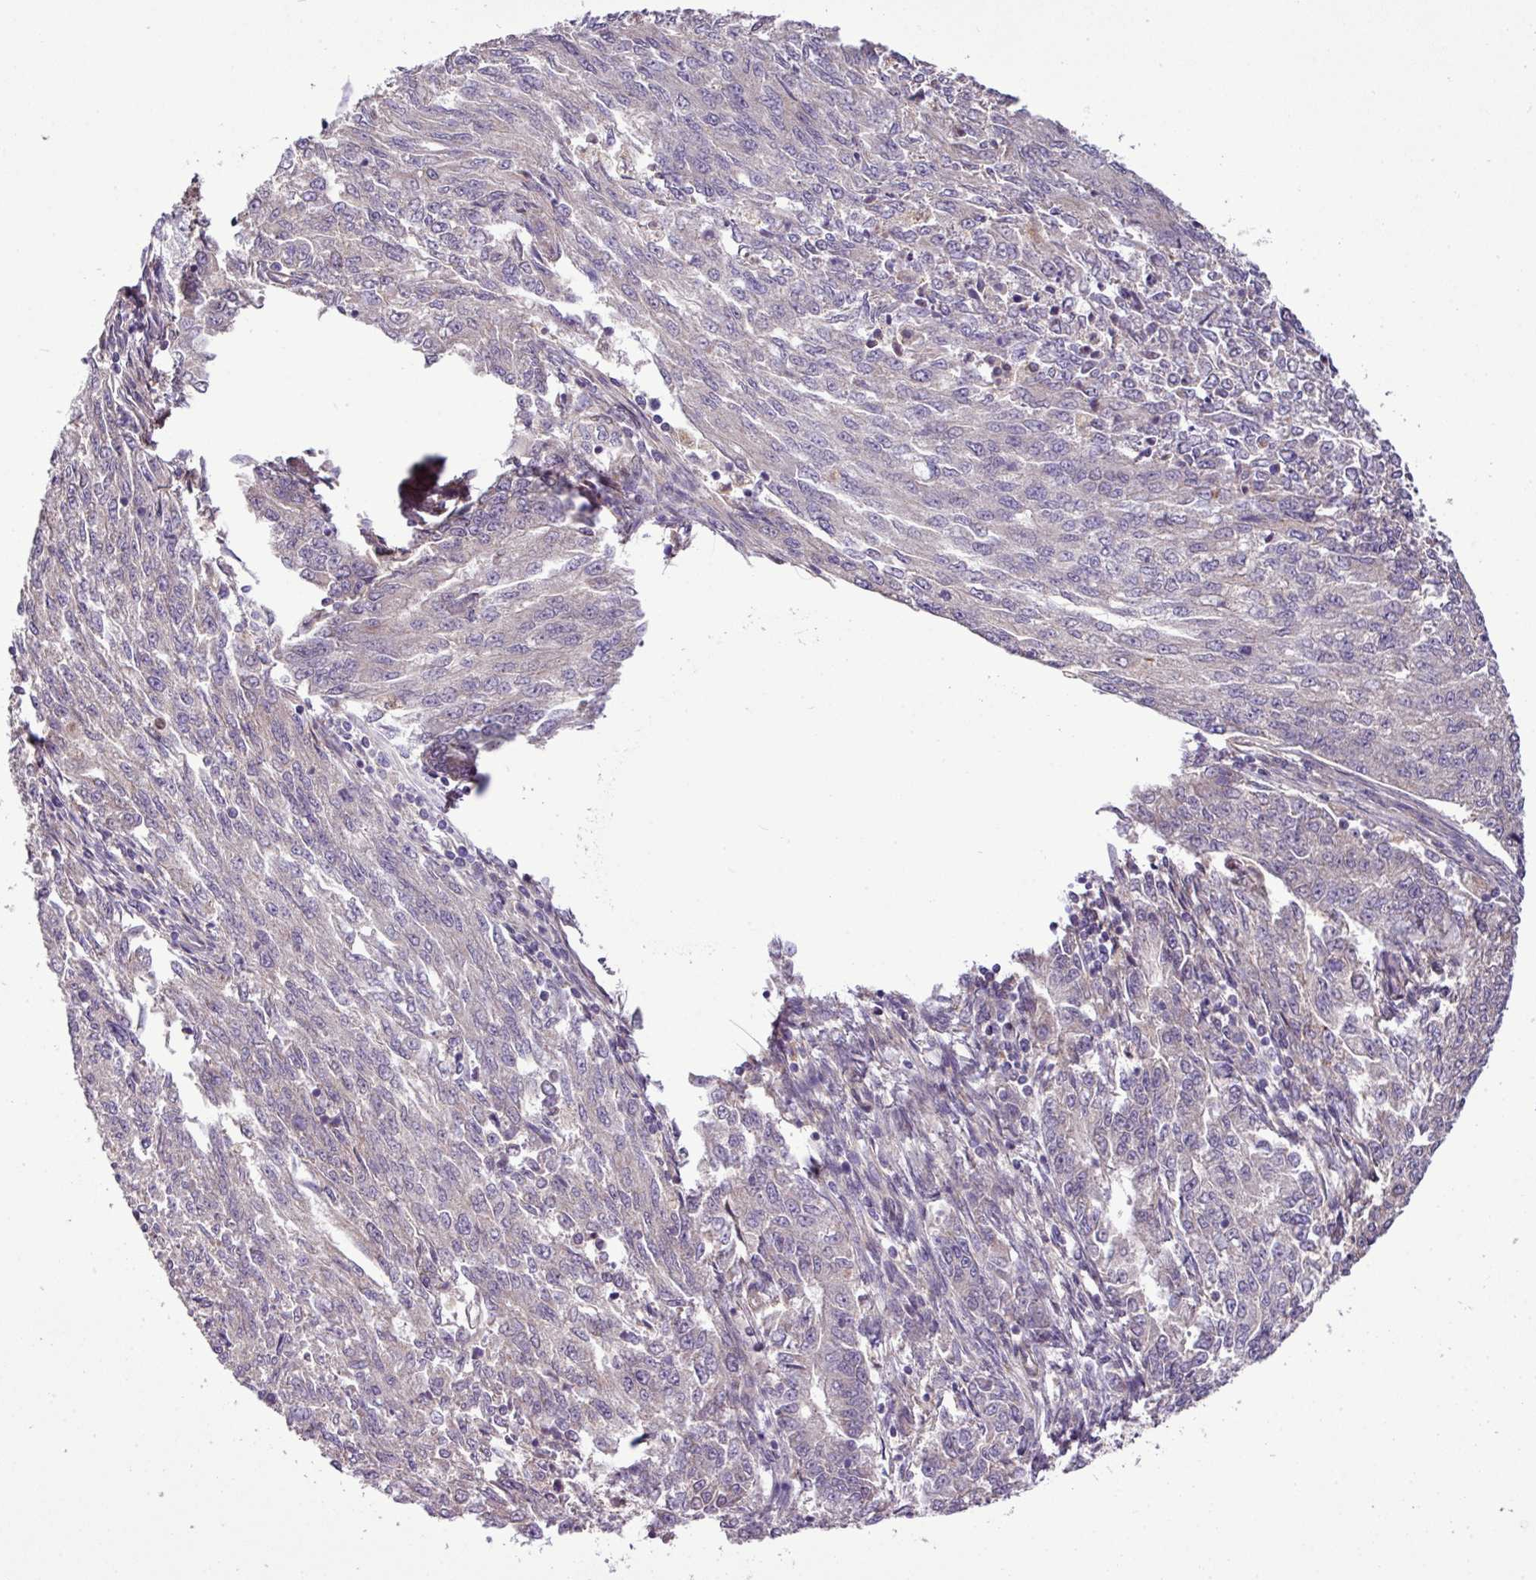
{"staining": {"intensity": "negative", "quantity": "none", "location": "none"}, "tissue": "endometrial cancer", "cell_type": "Tumor cells", "image_type": "cancer", "snomed": [{"axis": "morphology", "description": "Adenocarcinoma, NOS"}, {"axis": "topography", "description": "Endometrium"}], "caption": "A photomicrograph of endometrial adenocarcinoma stained for a protein displays no brown staining in tumor cells.", "gene": "XIAP", "patient": {"sex": "female", "age": 50}}